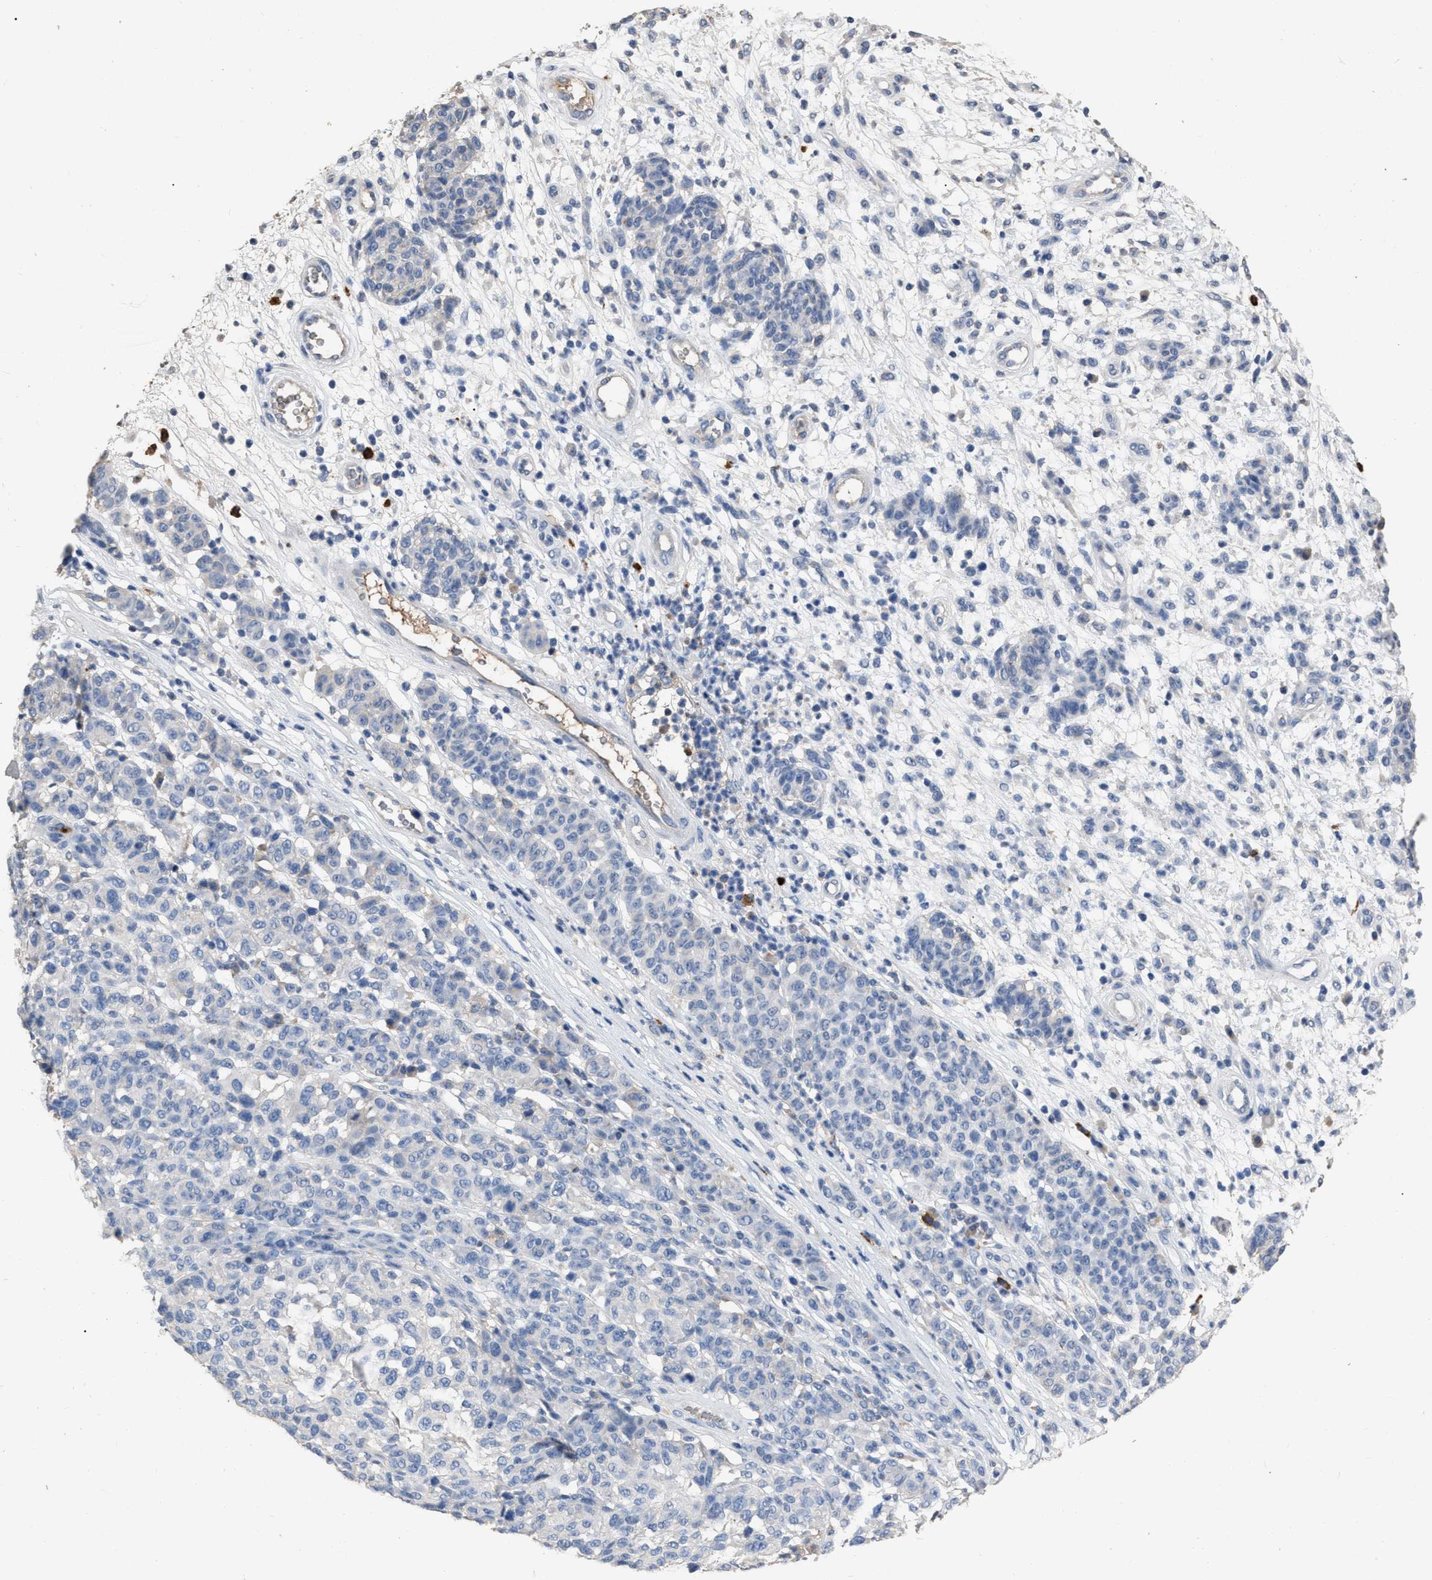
{"staining": {"intensity": "negative", "quantity": "none", "location": "none"}, "tissue": "melanoma", "cell_type": "Tumor cells", "image_type": "cancer", "snomed": [{"axis": "morphology", "description": "Malignant melanoma, NOS"}, {"axis": "topography", "description": "Skin"}], "caption": "DAB immunohistochemical staining of human malignant melanoma reveals no significant staining in tumor cells.", "gene": "HABP2", "patient": {"sex": "male", "age": 59}}